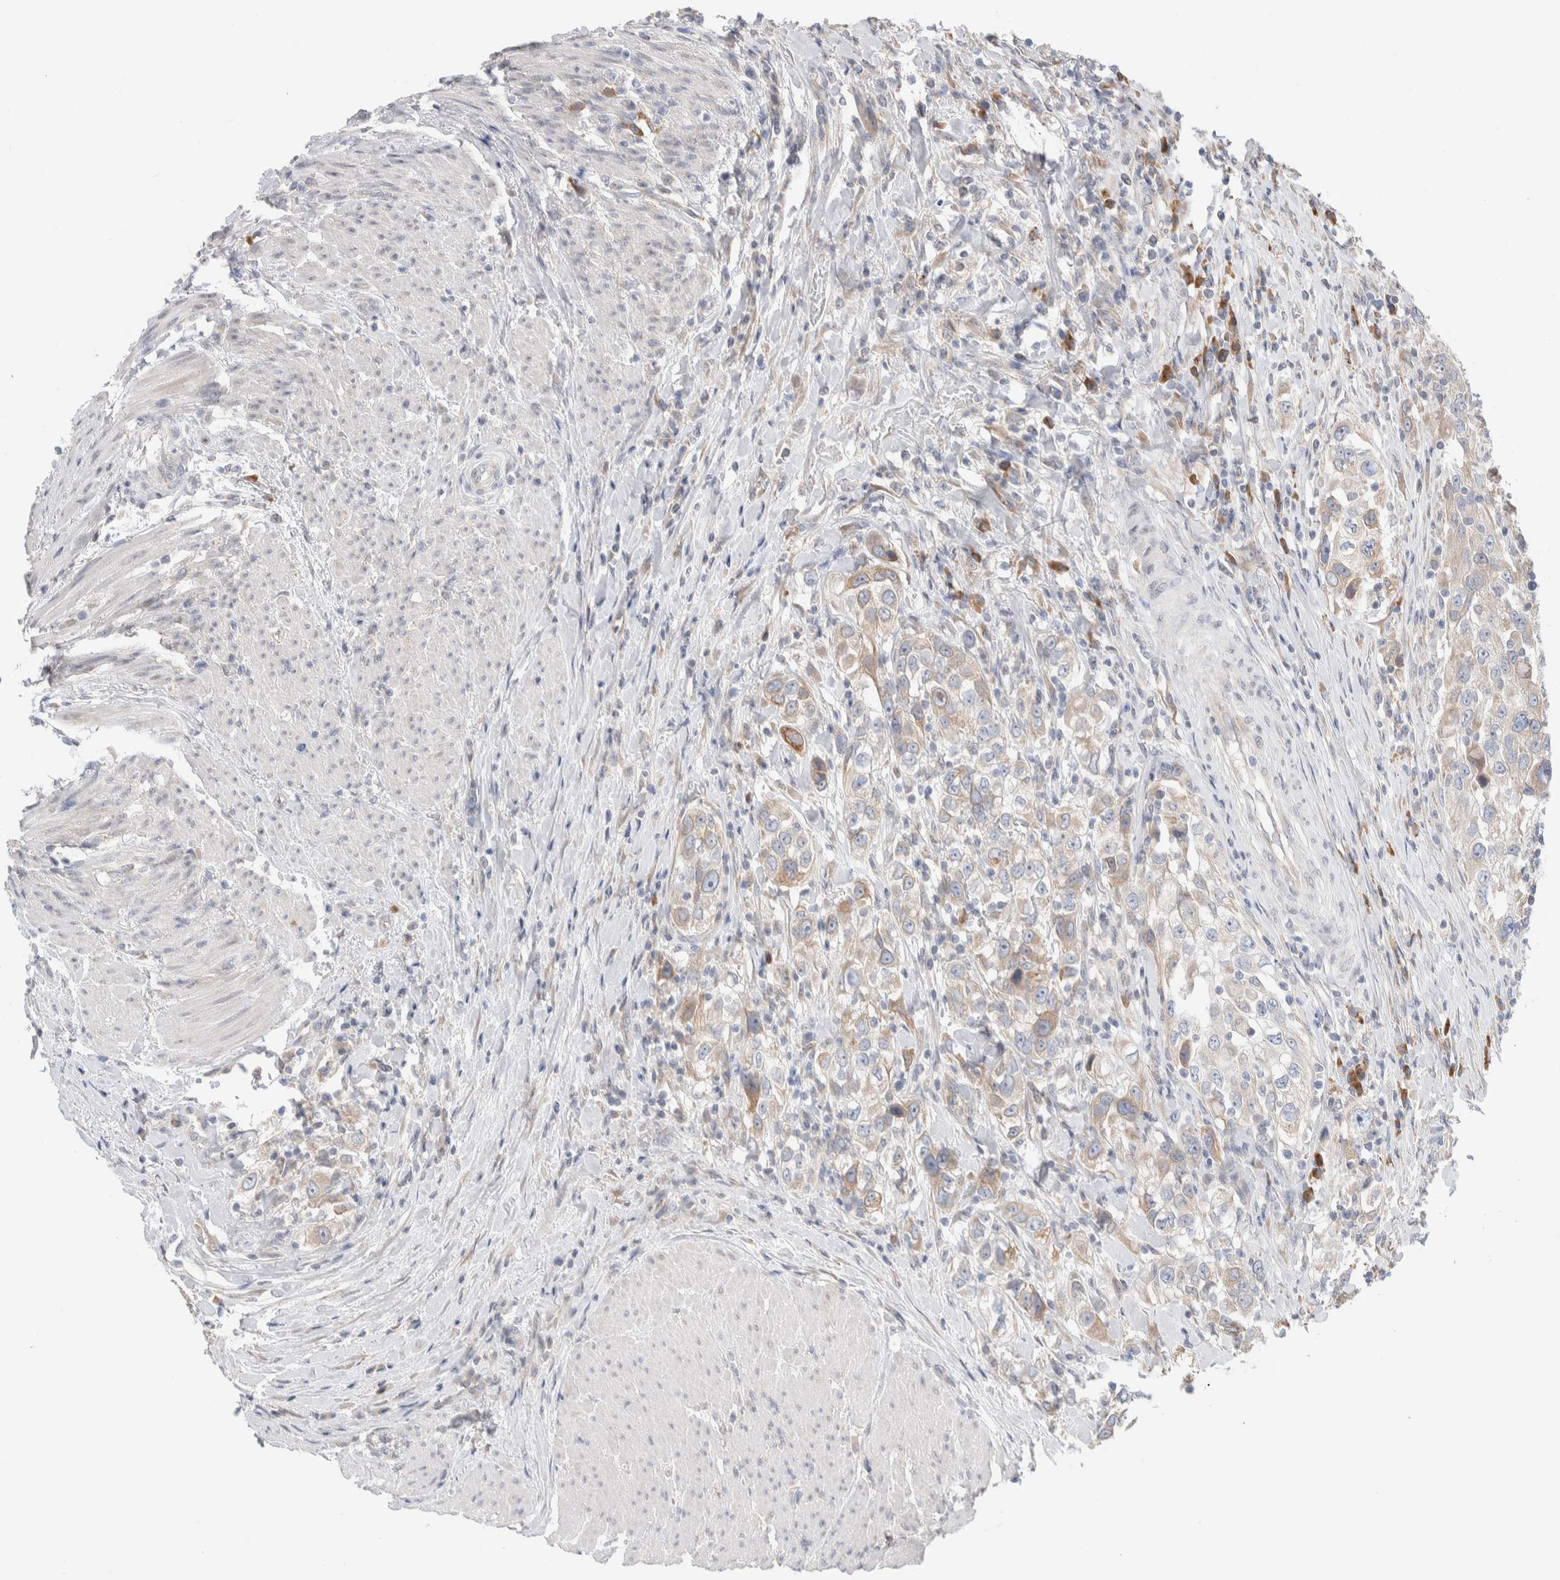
{"staining": {"intensity": "weak", "quantity": "25%-75%", "location": "cytoplasmic/membranous"}, "tissue": "urothelial cancer", "cell_type": "Tumor cells", "image_type": "cancer", "snomed": [{"axis": "morphology", "description": "Urothelial carcinoma, High grade"}, {"axis": "topography", "description": "Urinary bladder"}], "caption": "This histopathology image exhibits immunohistochemistry (IHC) staining of urothelial cancer, with low weak cytoplasmic/membranous expression in approximately 25%-75% of tumor cells.", "gene": "RUSF1", "patient": {"sex": "female", "age": 80}}